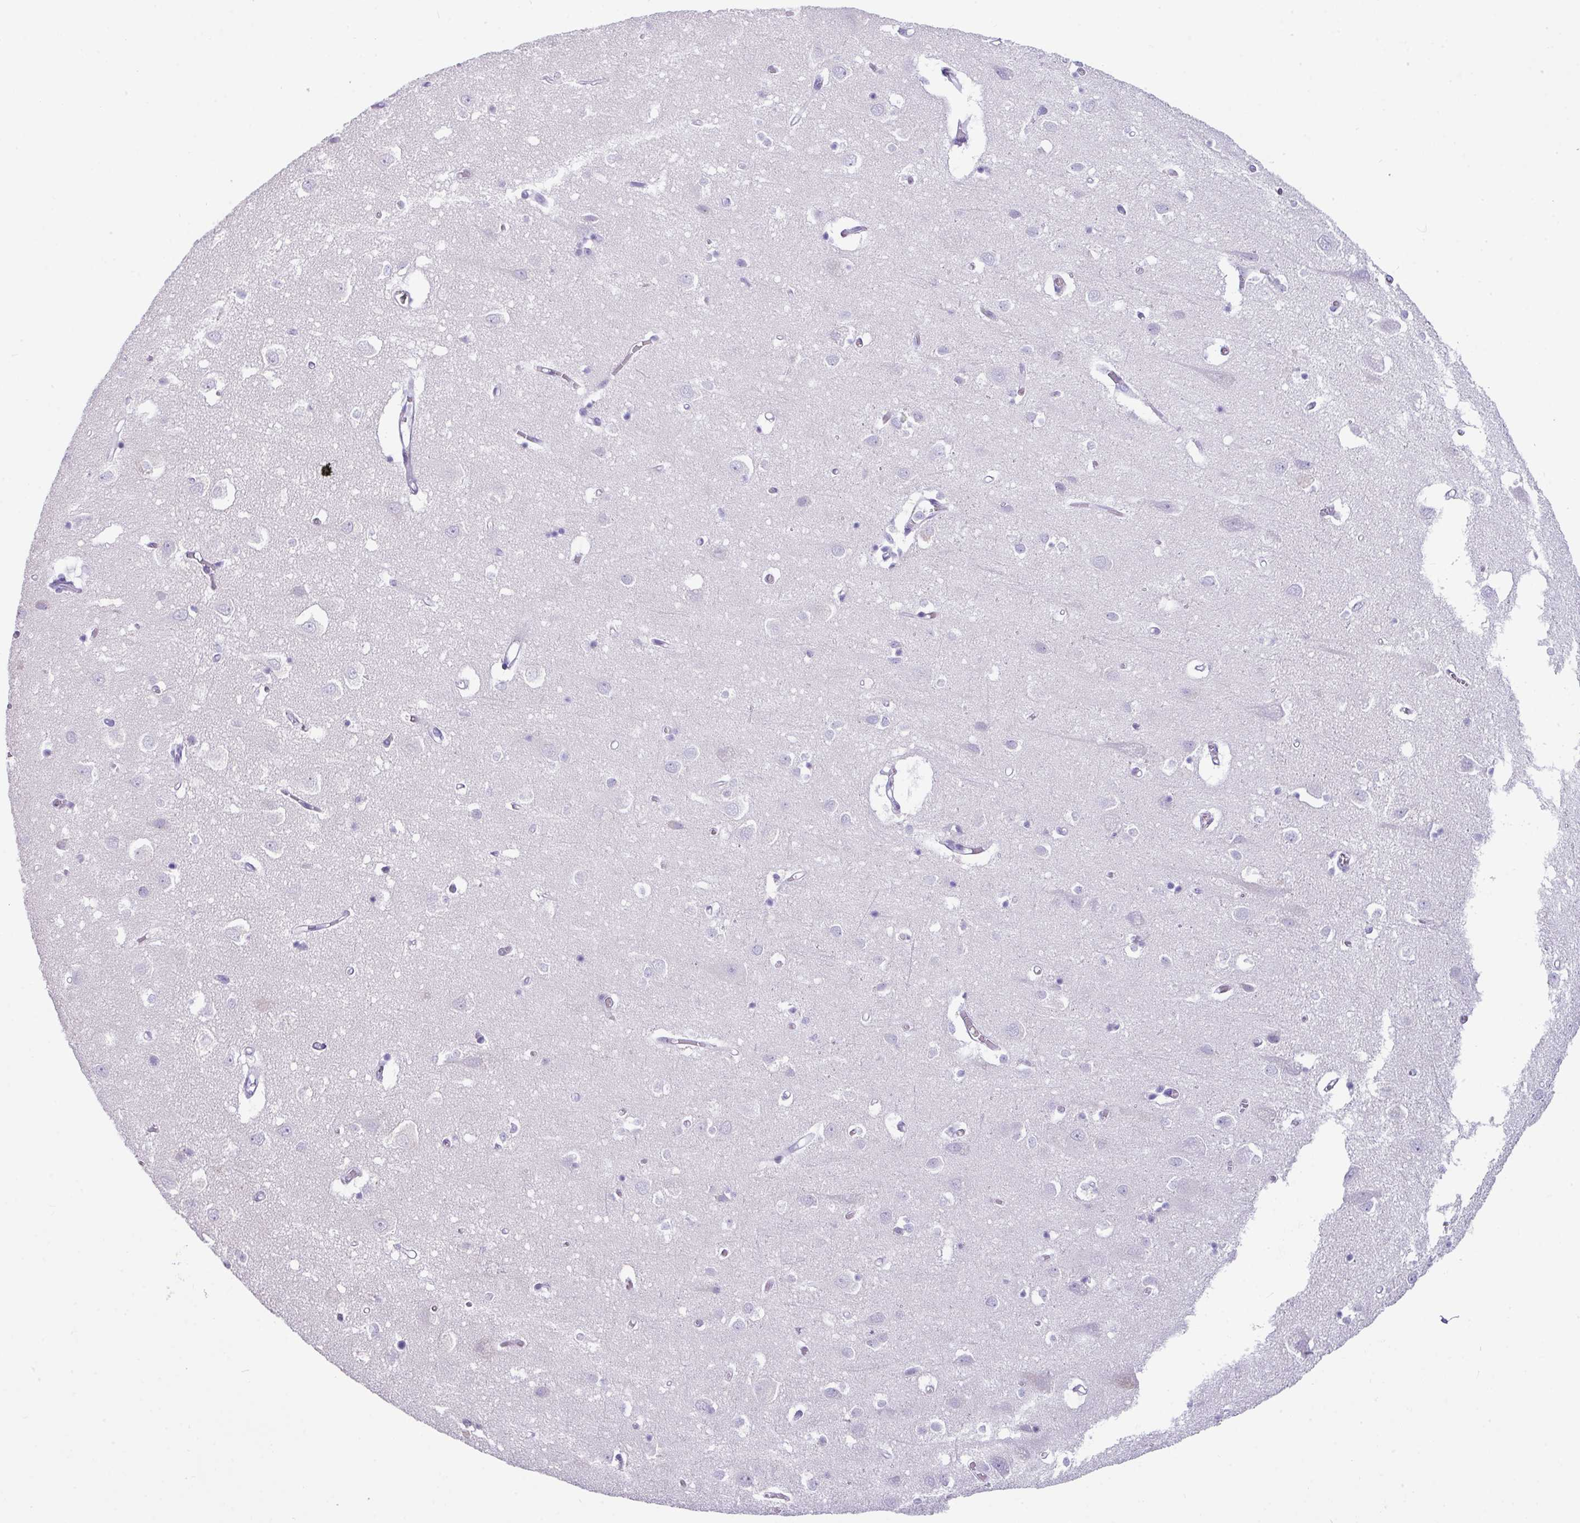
{"staining": {"intensity": "negative", "quantity": "none", "location": "none"}, "tissue": "cerebral cortex", "cell_type": "Endothelial cells", "image_type": "normal", "snomed": [{"axis": "morphology", "description": "Normal tissue, NOS"}, {"axis": "topography", "description": "Cerebral cortex"}], "caption": "DAB immunohistochemical staining of normal cerebral cortex exhibits no significant expression in endothelial cells. Brightfield microscopy of immunohistochemistry stained with DAB (brown) and hematoxylin (blue), captured at high magnification.", "gene": "NCCRP1", "patient": {"sex": "male", "age": 70}}